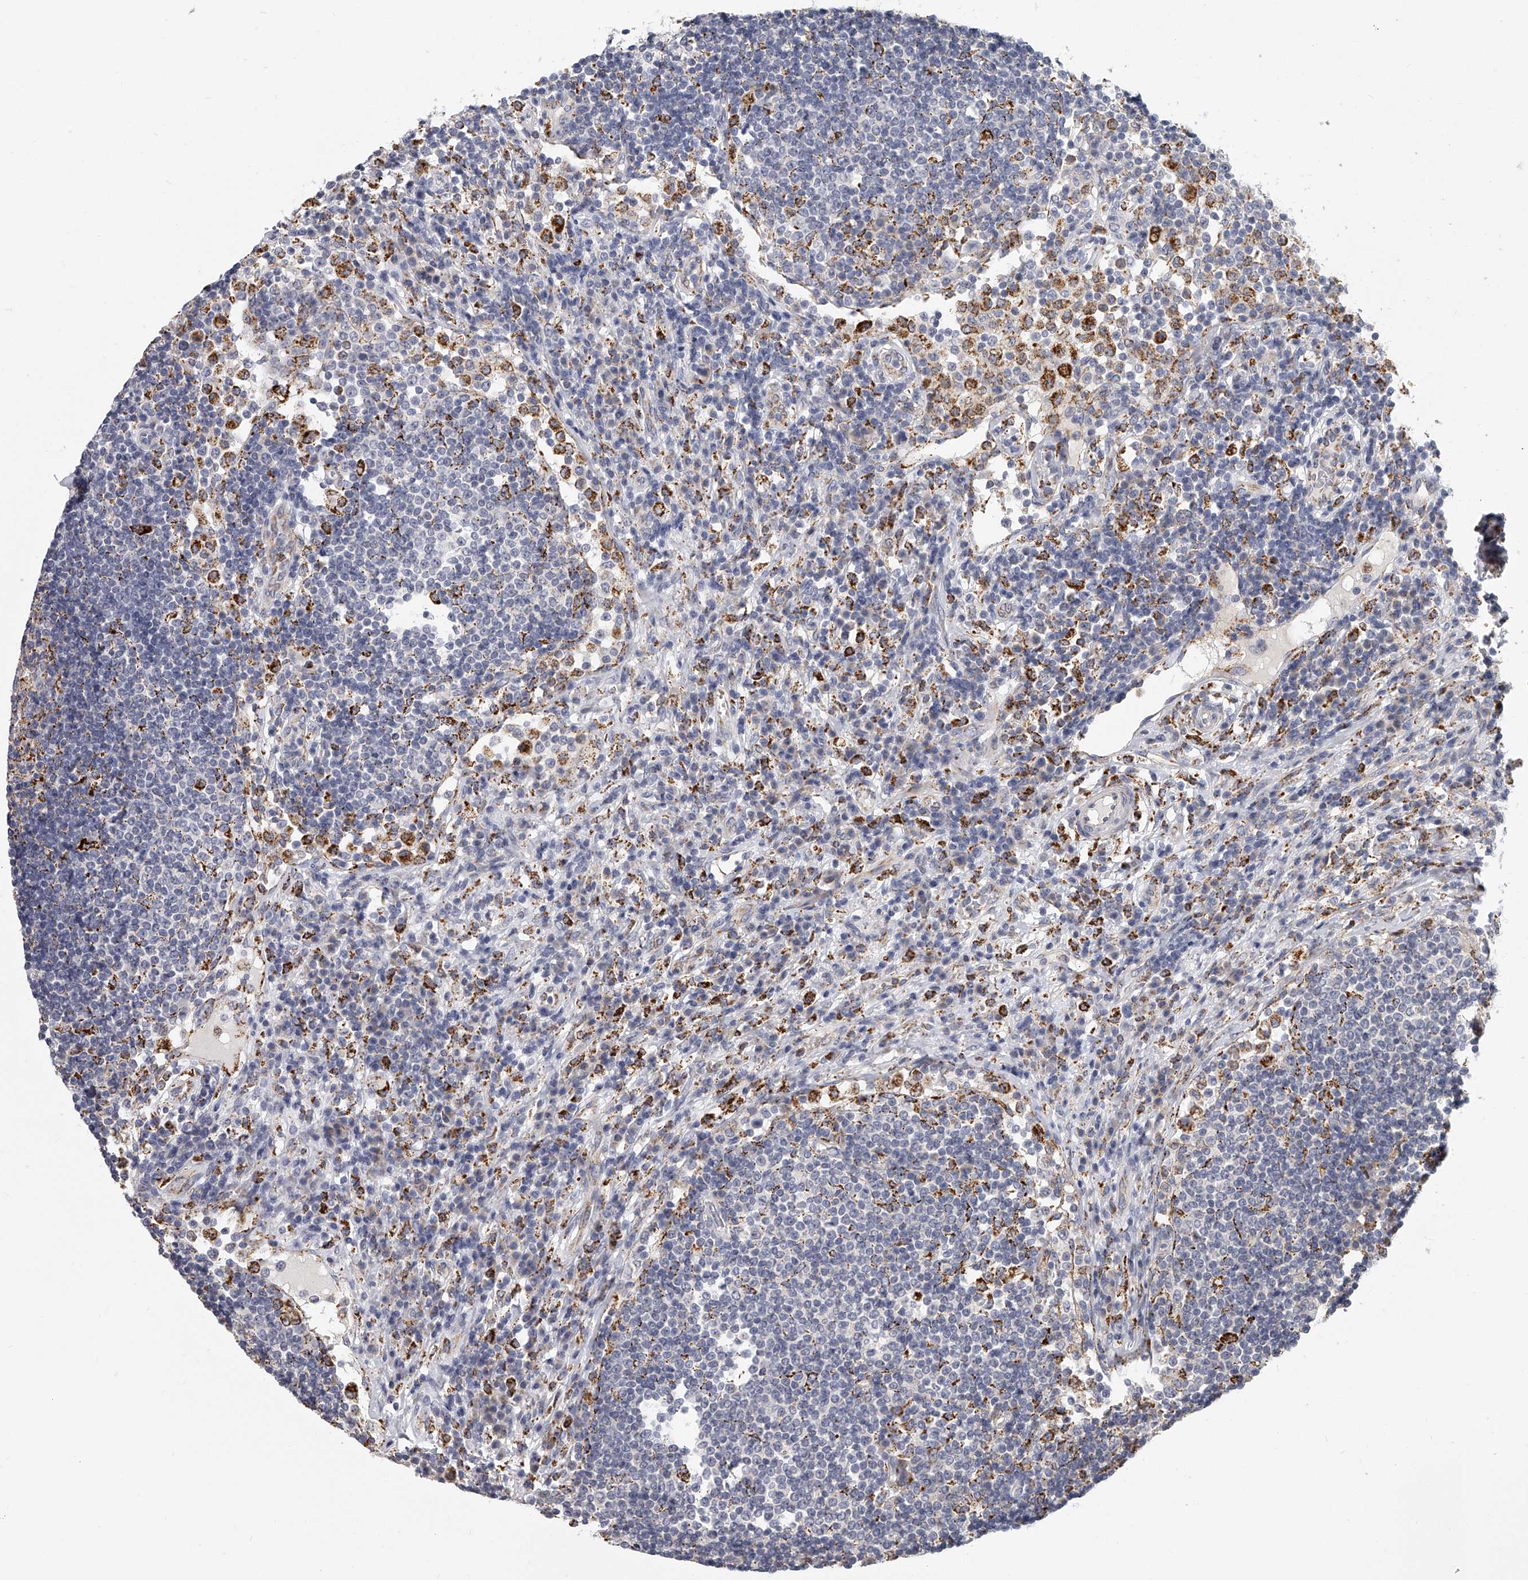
{"staining": {"intensity": "moderate", "quantity": "<25%", "location": "cytoplasmic/membranous"}, "tissue": "lymph node", "cell_type": "Germinal center cells", "image_type": "normal", "snomed": [{"axis": "morphology", "description": "Normal tissue, NOS"}, {"axis": "topography", "description": "Lymph node"}], "caption": "Immunohistochemistry of normal lymph node demonstrates low levels of moderate cytoplasmic/membranous positivity in approximately <25% of germinal center cells.", "gene": "KLHL7", "patient": {"sex": "female", "age": 53}}